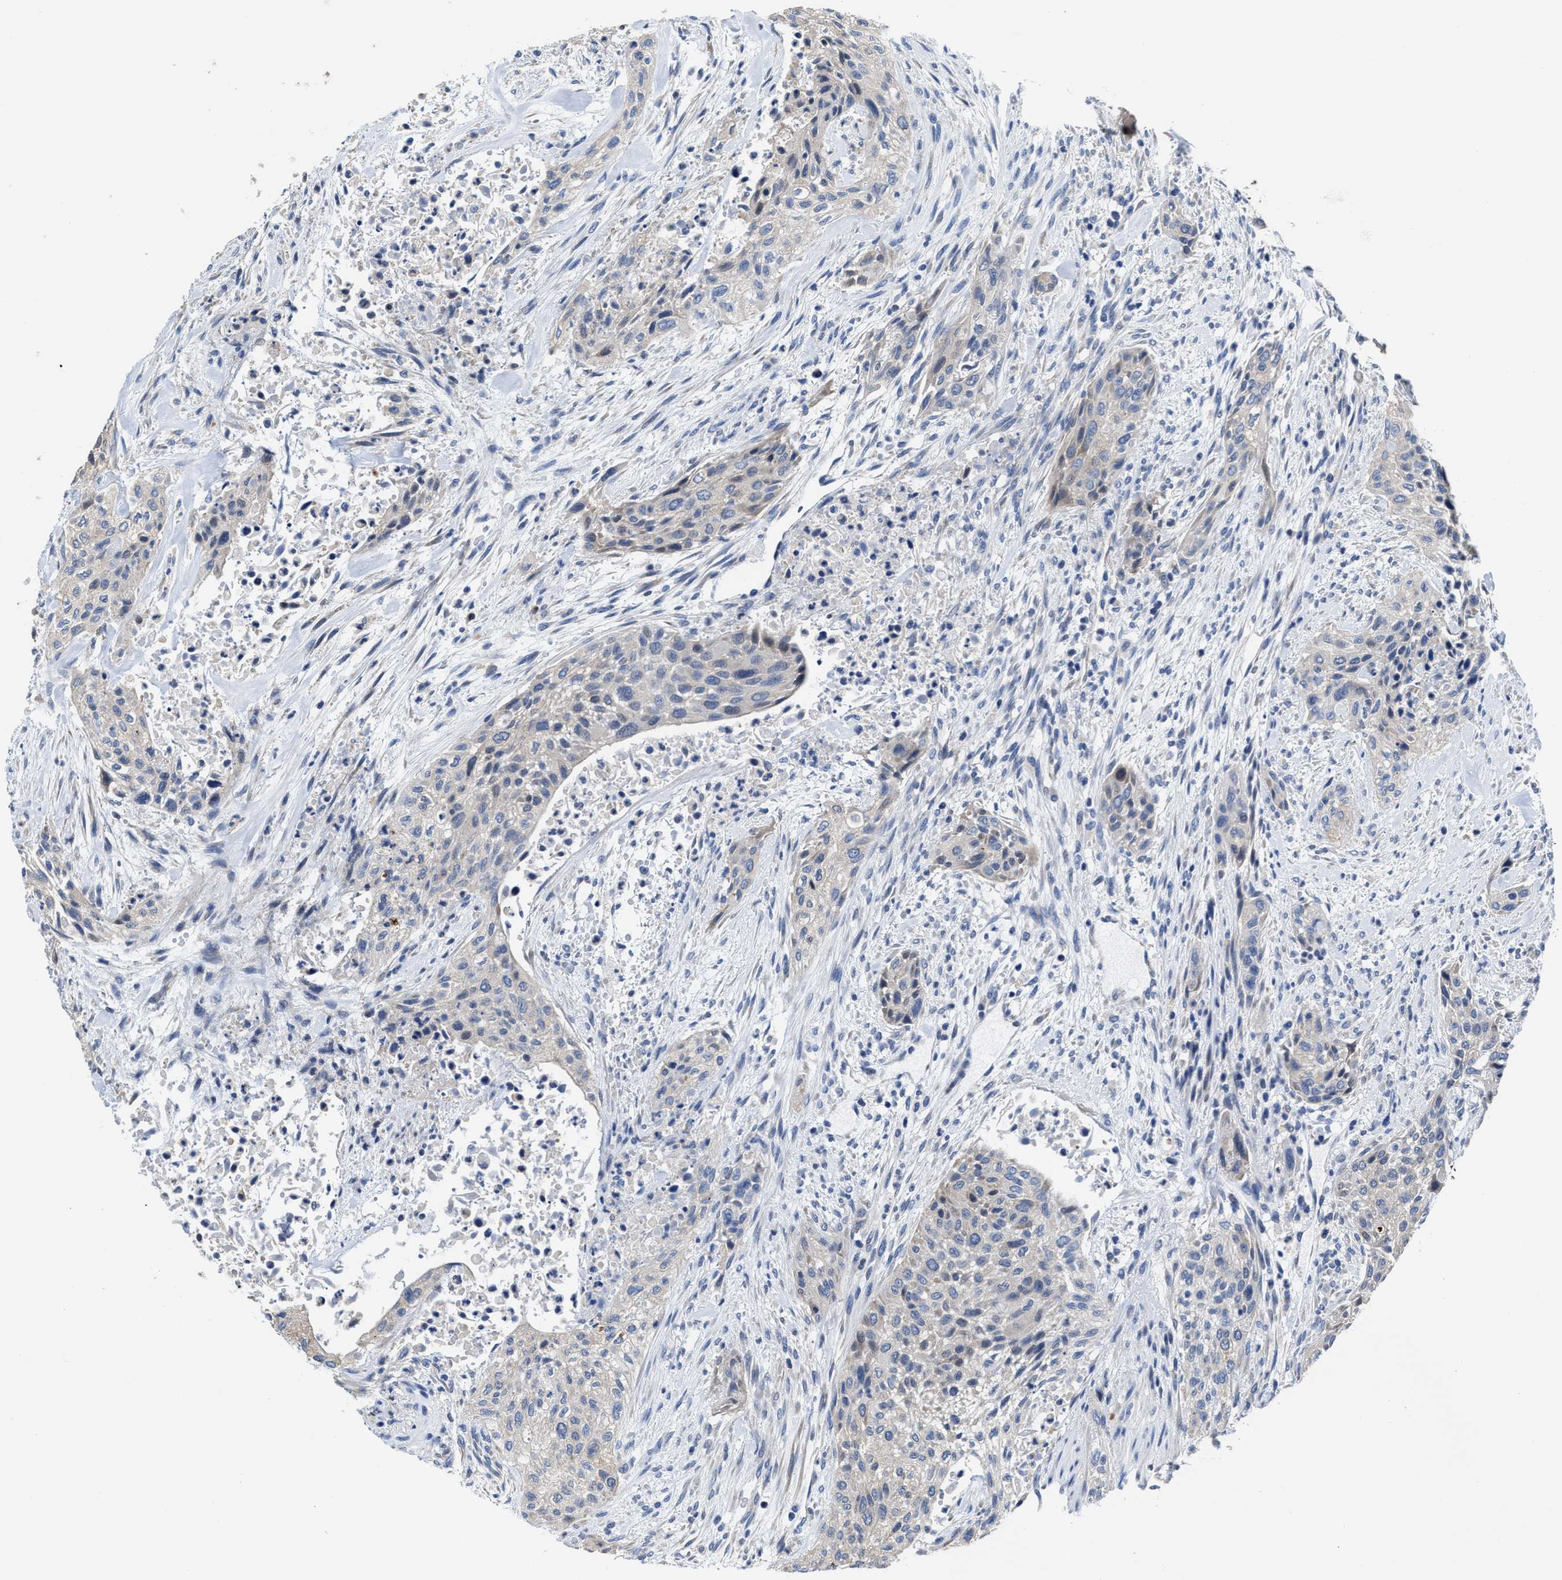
{"staining": {"intensity": "negative", "quantity": "none", "location": "none"}, "tissue": "urothelial cancer", "cell_type": "Tumor cells", "image_type": "cancer", "snomed": [{"axis": "morphology", "description": "Urothelial carcinoma, Low grade"}, {"axis": "morphology", "description": "Urothelial carcinoma, High grade"}, {"axis": "topography", "description": "Urinary bladder"}], "caption": "A micrograph of human high-grade urothelial carcinoma is negative for staining in tumor cells. (DAB (3,3'-diaminobenzidine) immunohistochemistry with hematoxylin counter stain).", "gene": "HOOK1", "patient": {"sex": "male", "age": 35}}